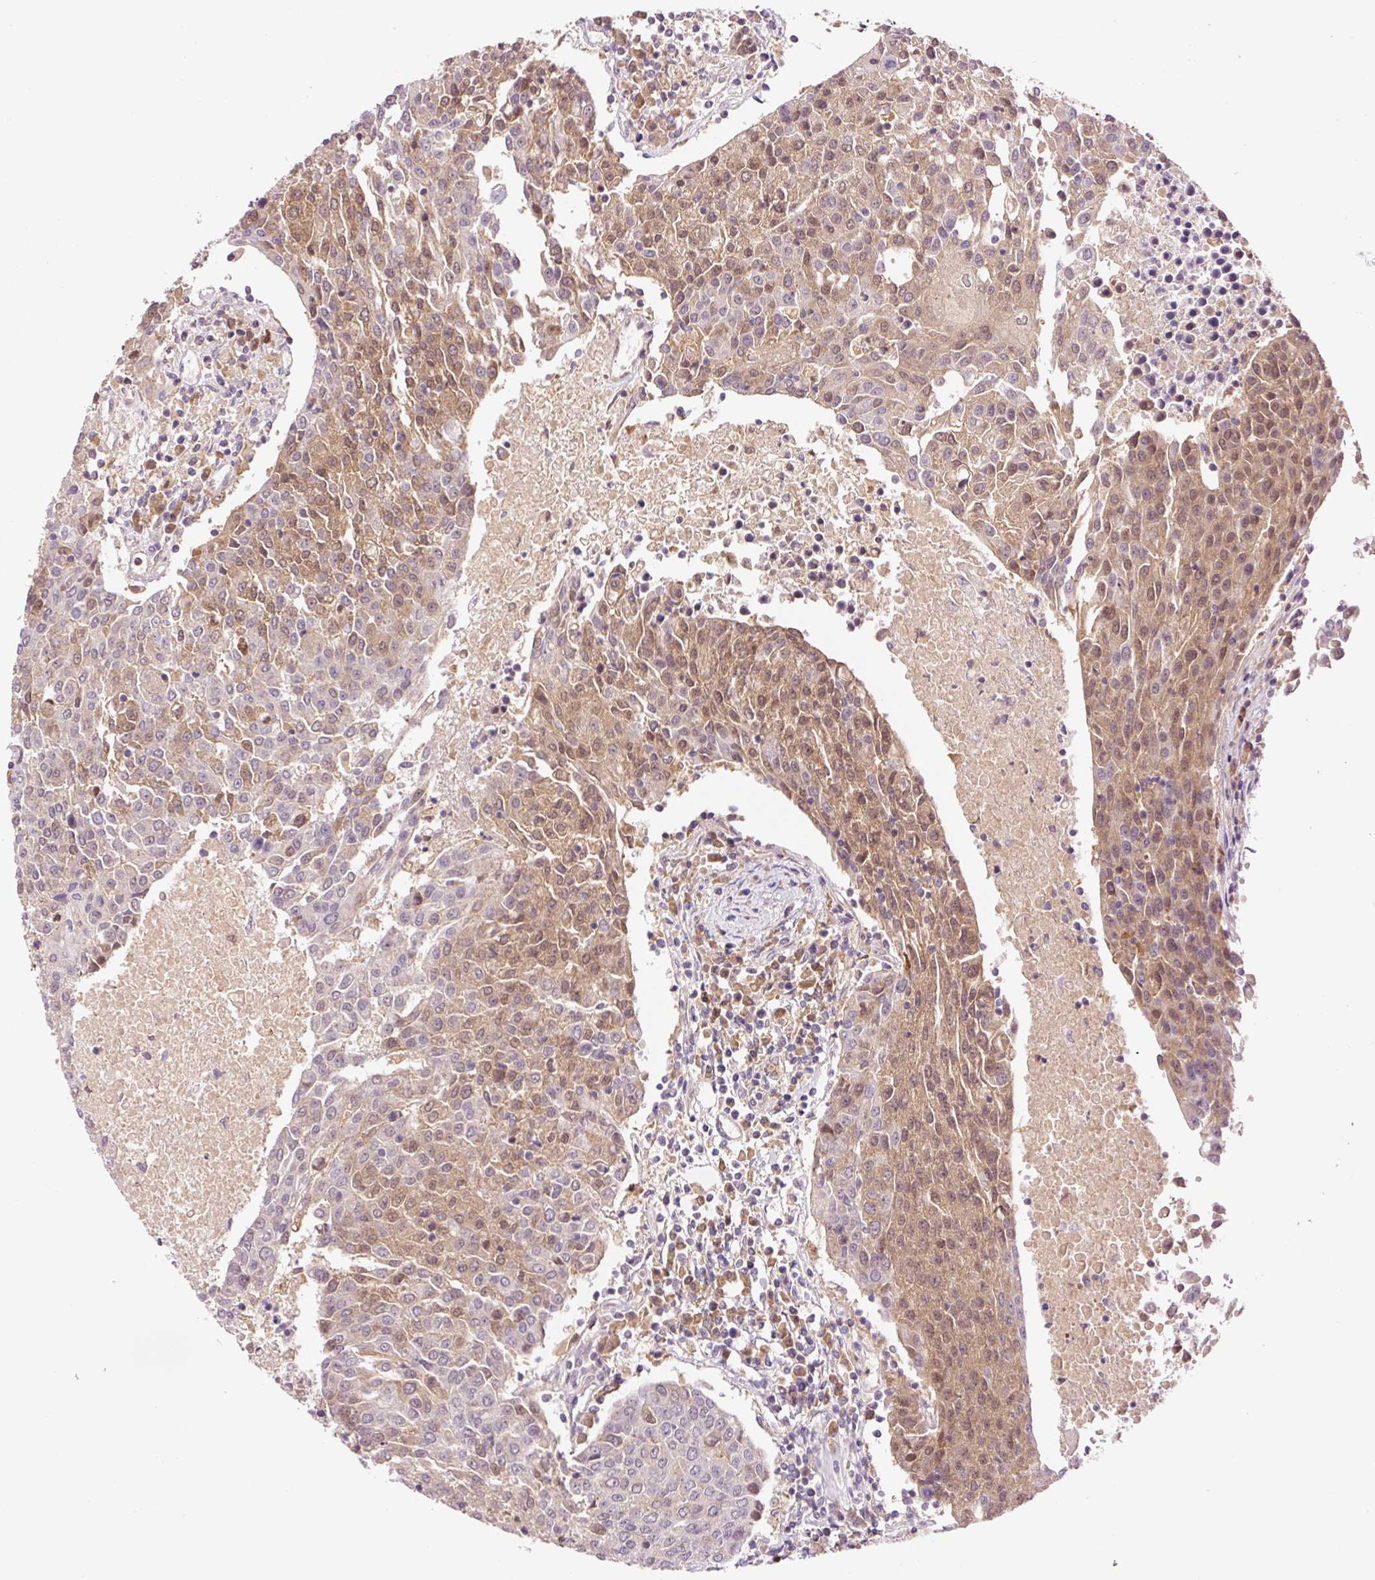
{"staining": {"intensity": "moderate", "quantity": ">75%", "location": "cytoplasmic/membranous,nuclear"}, "tissue": "urothelial cancer", "cell_type": "Tumor cells", "image_type": "cancer", "snomed": [{"axis": "morphology", "description": "Urothelial carcinoma, High grade"}, {"axis": "topography", "description": "Urinary bladder"}], "caption": "Urothelial cancer stained with DAB IHC demonstrates medium levels of moderate cytoplasmic/membranous and nuclear positivity in approximately >75% of tumor cells.", "gene": "DPPA4", "patient": {"sex": "female", "age": 85}}